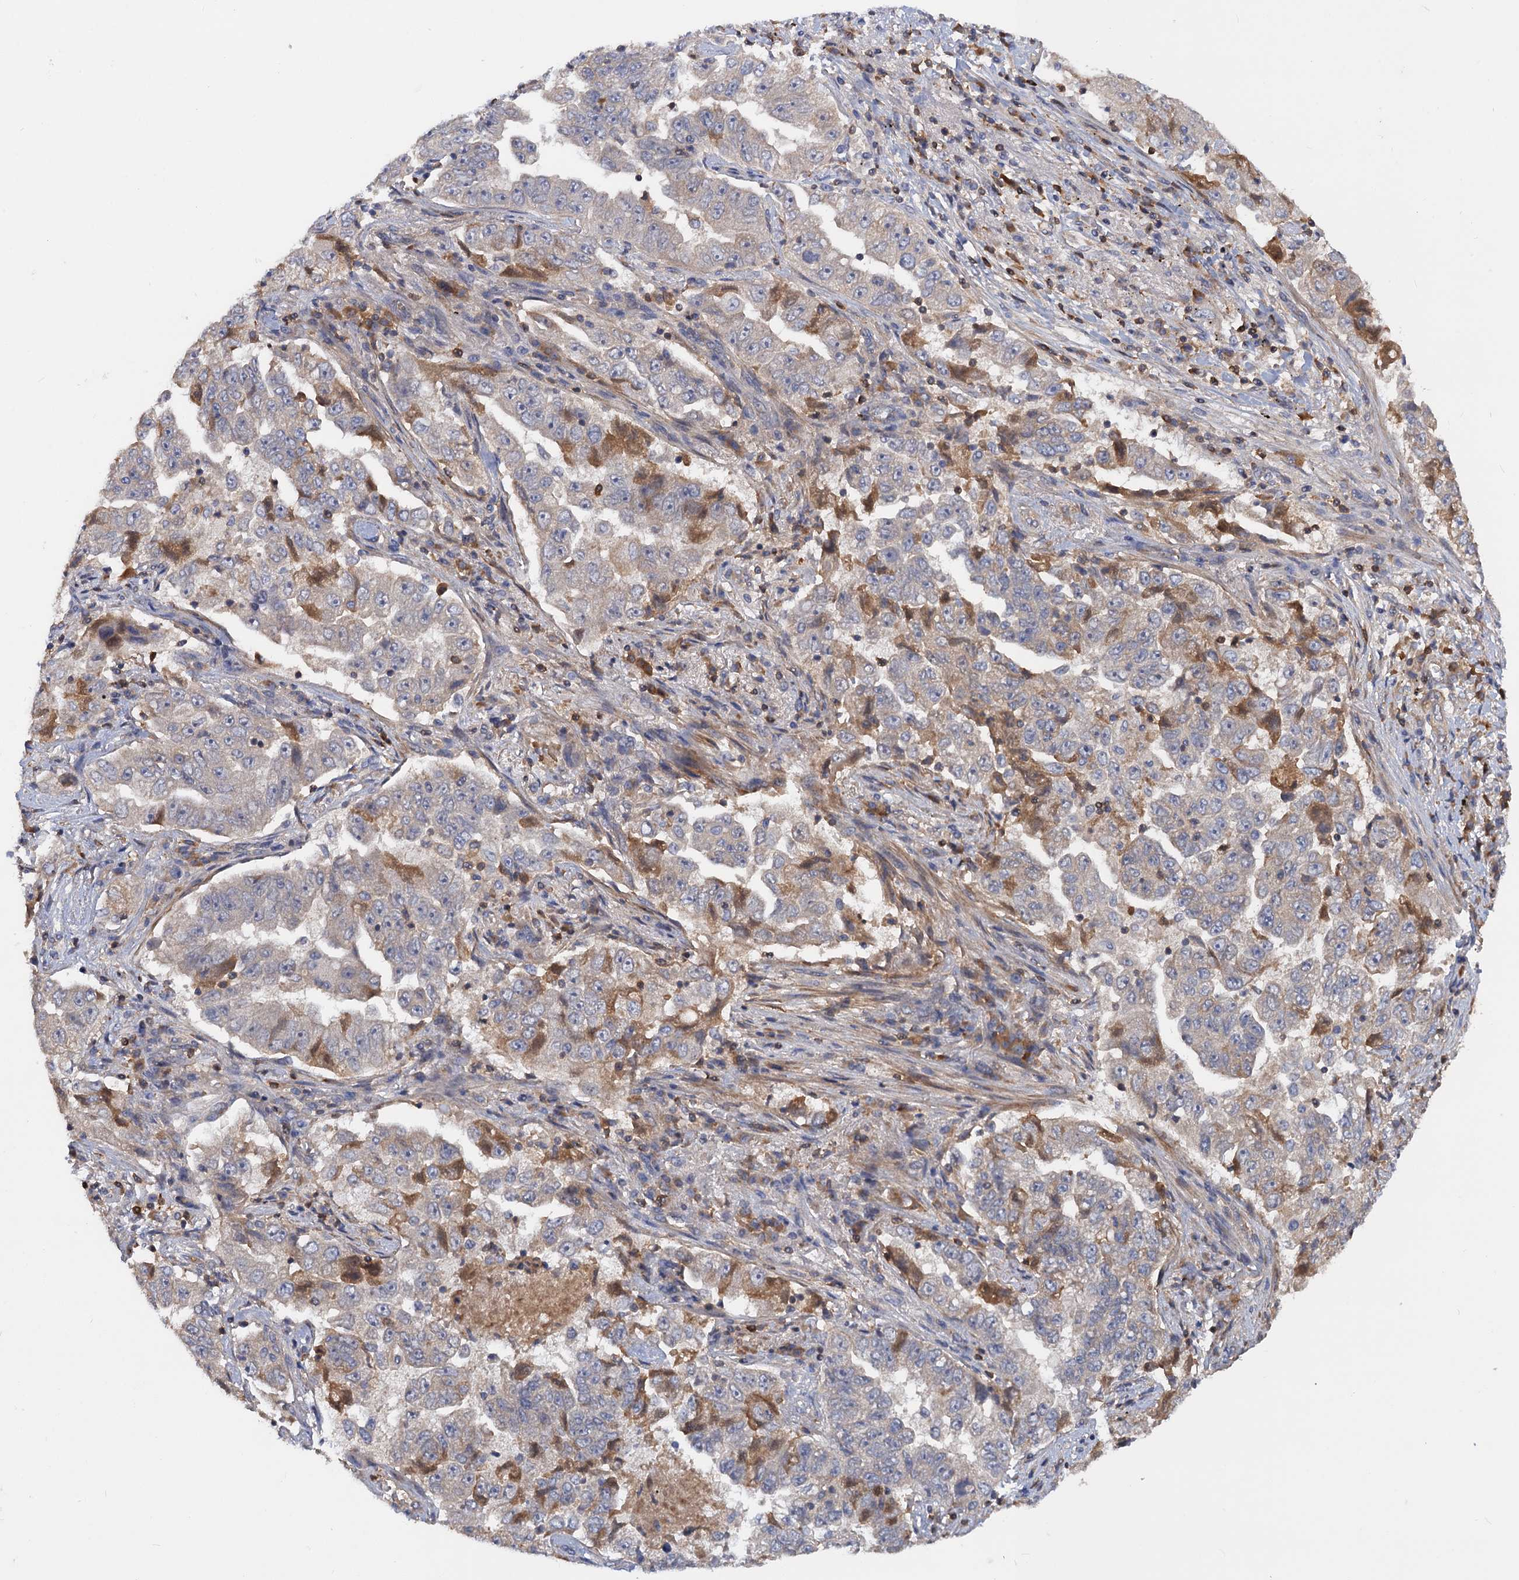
{"staining": {"intensity": "weak", "quantity": "<25%", "location": "cytoplasmic/membranous"}, "tissue": "lung cancer", "cell_type": "Tumor cells", "image_type": "cancer", "snomed": [{"axis": "morphology", "description": "Adenocarcinoma, NOS"}, {"axis": "topography", "description": "Lung"}], "caption": "Lung adenocarcinoma was stained to show a protein in brown. There is no significant expression in tumor cells.", "gene": "DGKA", "patient": {"sex": "female", "age": 51}}